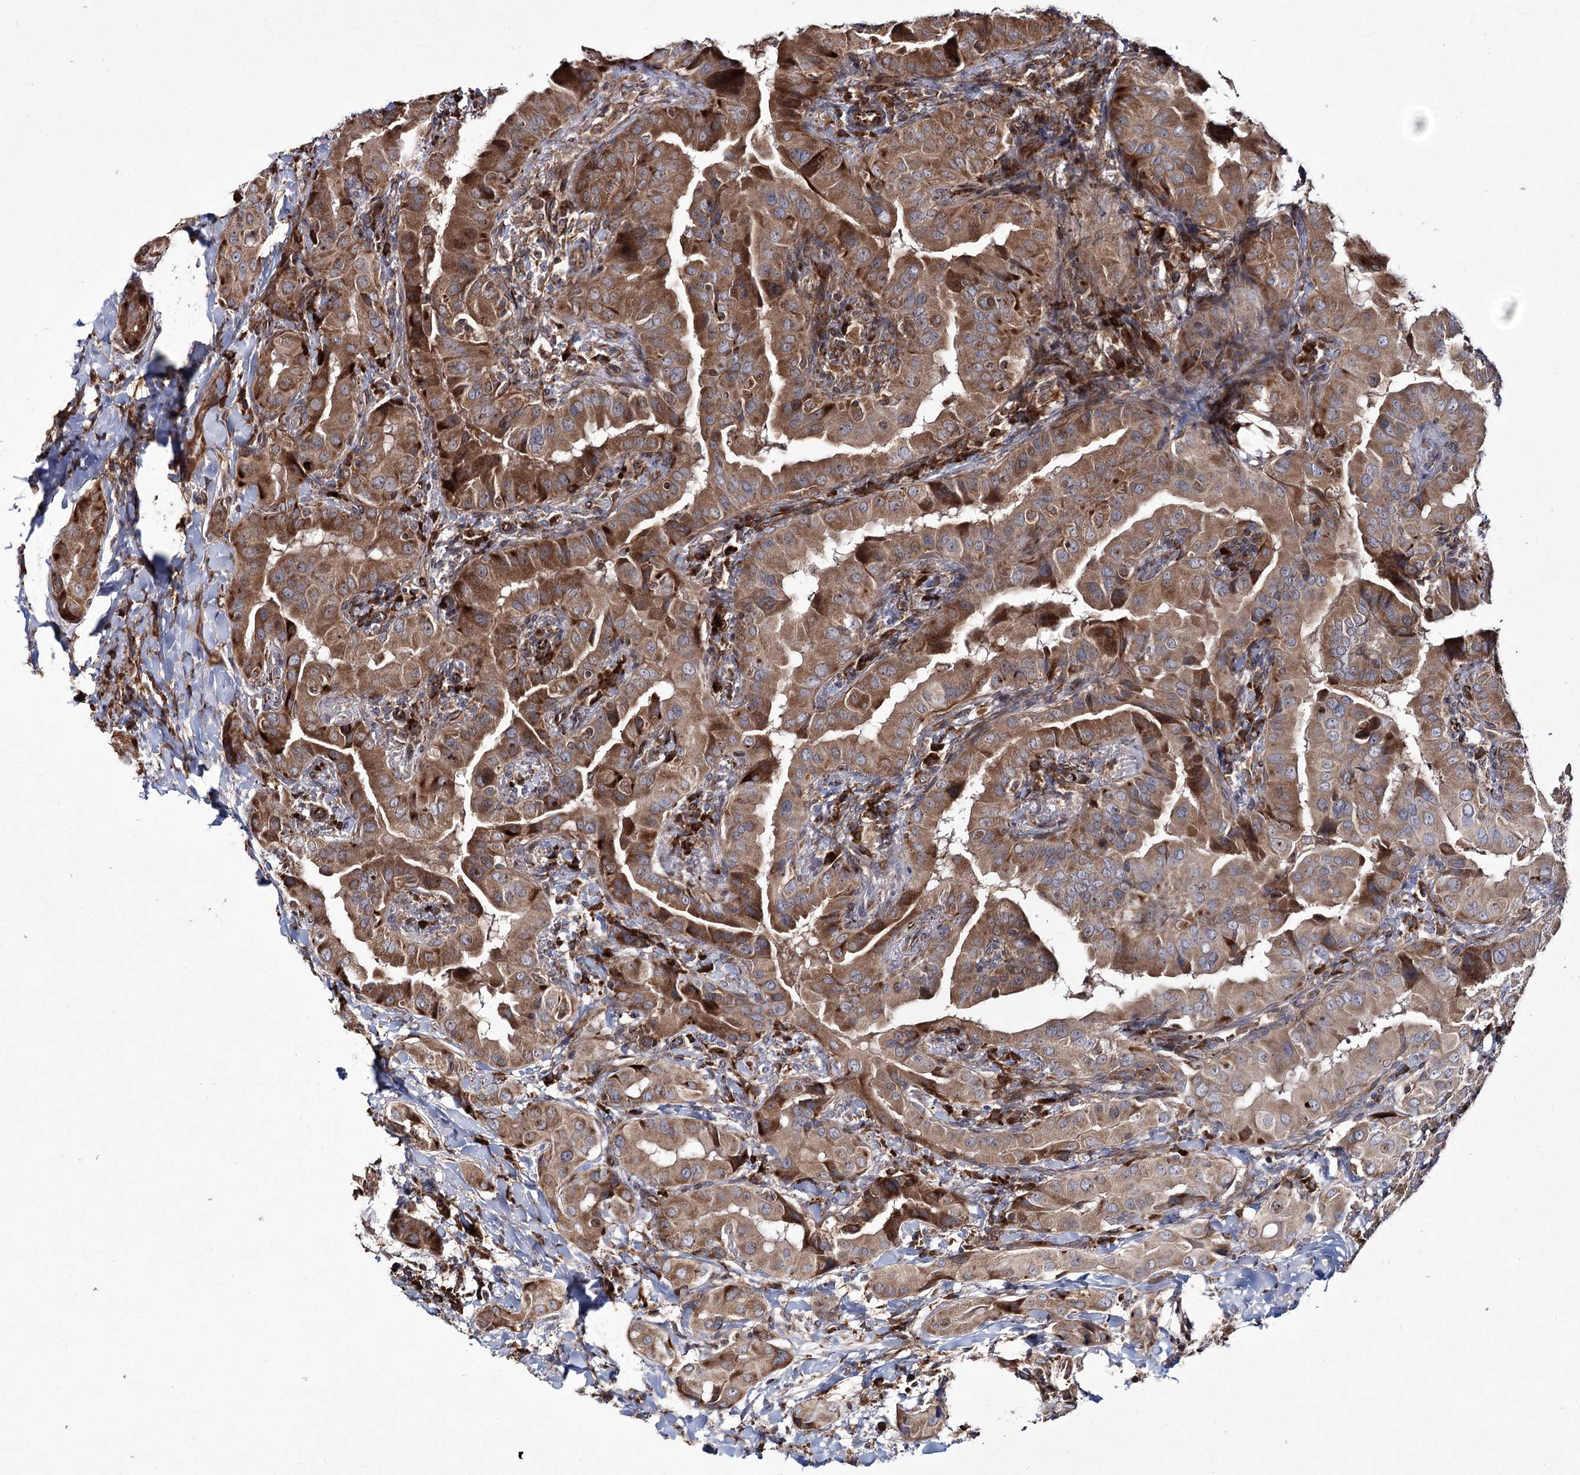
{"staining": {"intensity": "moderate", "quantity": ">75%", "location": "cytoplasmic/membranous"}, "tissue": "thyroid cancer", "cell_type": "Tumor cells", "image_type": "cancer", "snomed": [{"axis": "morphology", "description": "Papillary adenocarcinoma, NOS"}, {"axis": "topography", "description": "Thyroid gland"}], "caption": "Tumor cells reveal medium levels of moderate cytoplasmic/membranous positivity in about >75% of cells in human thyroid cancer (papillary adenocarcinoma).", "gene": "HECTD2", "patient": {"sex": "male", "age": 33}}